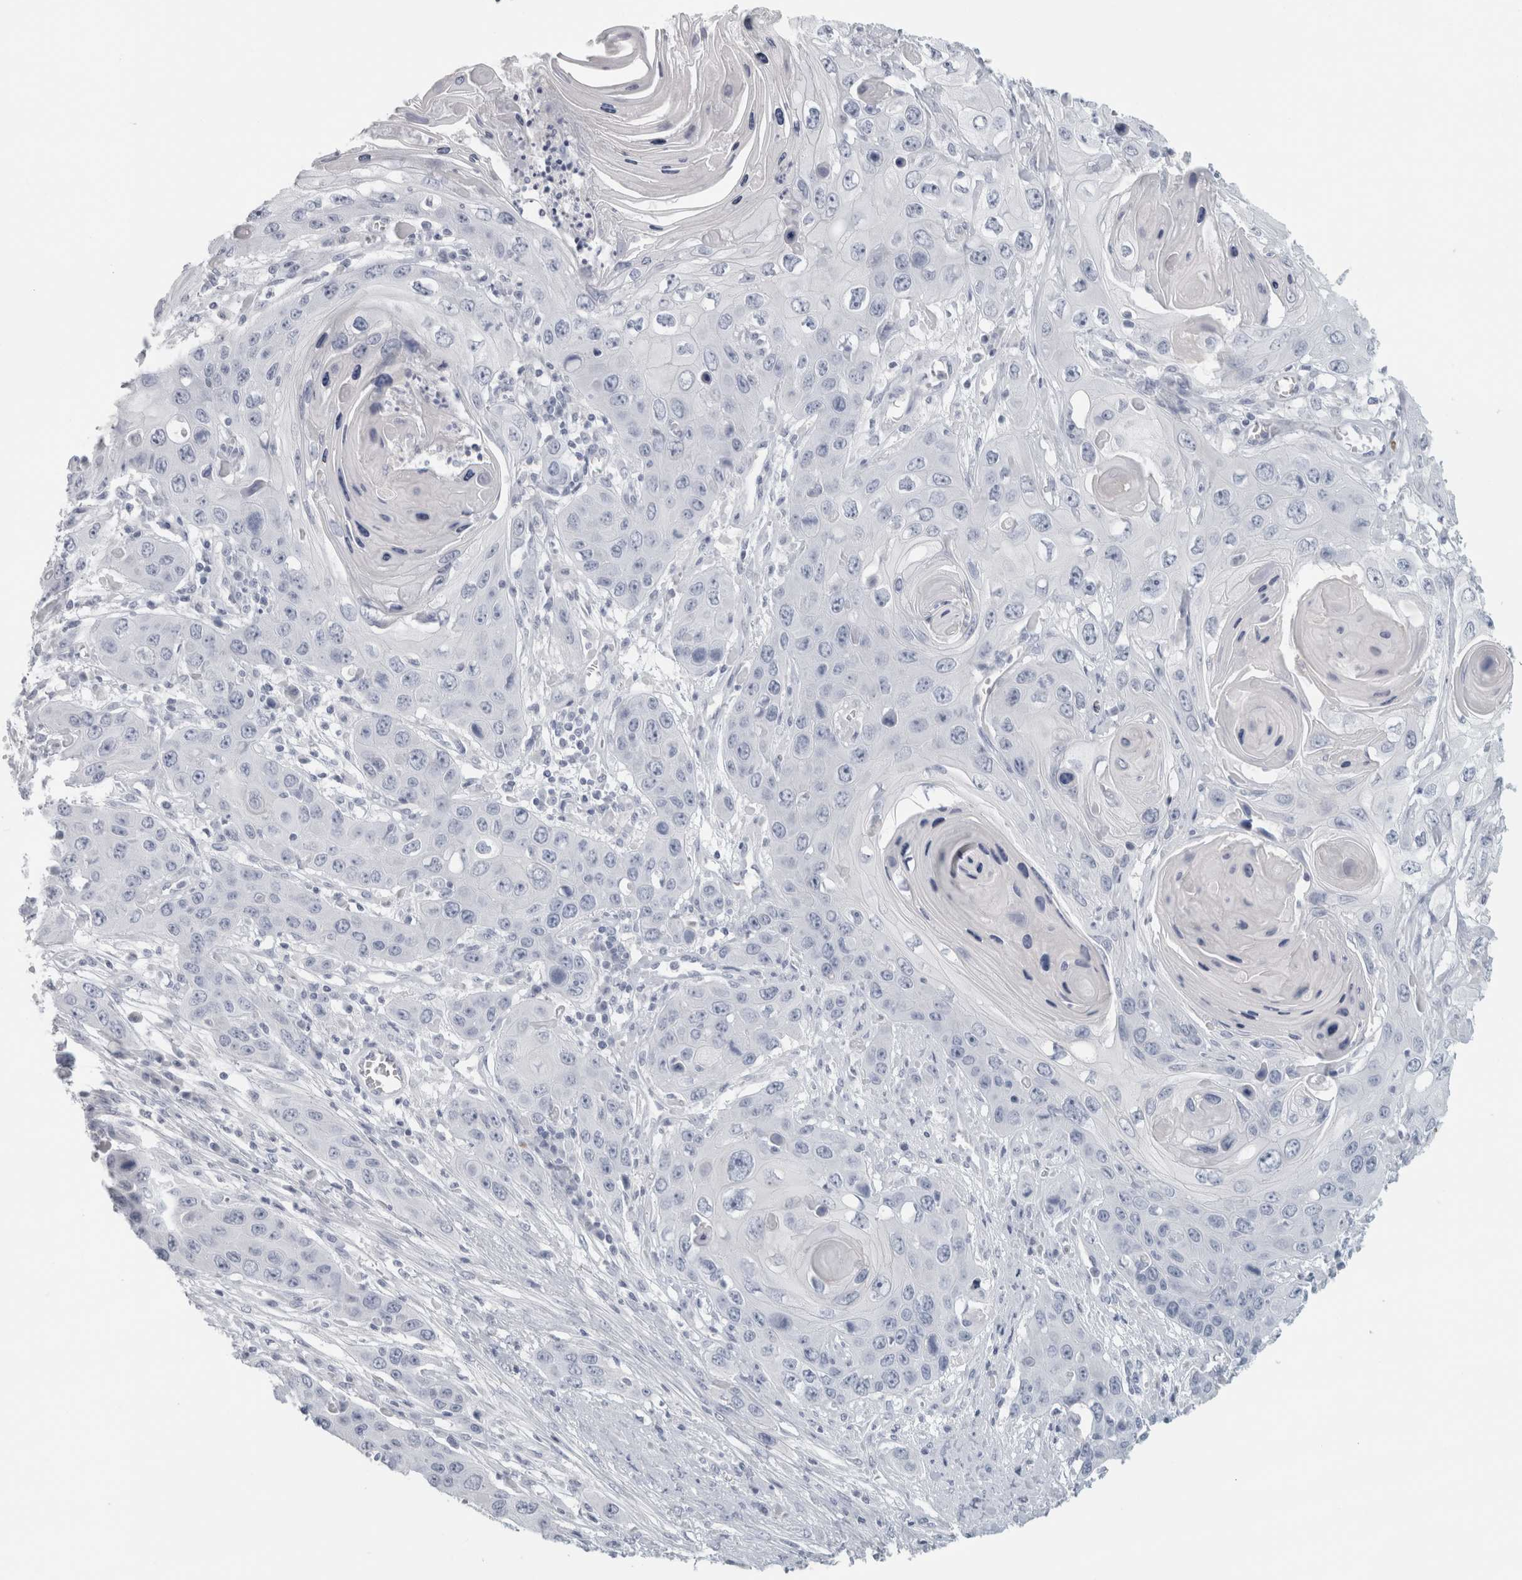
{"staining": {"intensity": "negative", "quantity": "none", "location": "none"}, "tissue": "skin cancer", "cell_type": "Tumor cells", "image_type": "cancer", "snomed": [{"axis": "morphology", "description": "Squamous cell carcinoma, NOS"}, {"axis": "topography", "description": "Skin"}], "caption": "Immunohistochemical staining of human skin cancer shows no significant positivity in tumor cells.", "gene": "SLC28A3", "patient": {"sex": "male", "age": 55}}